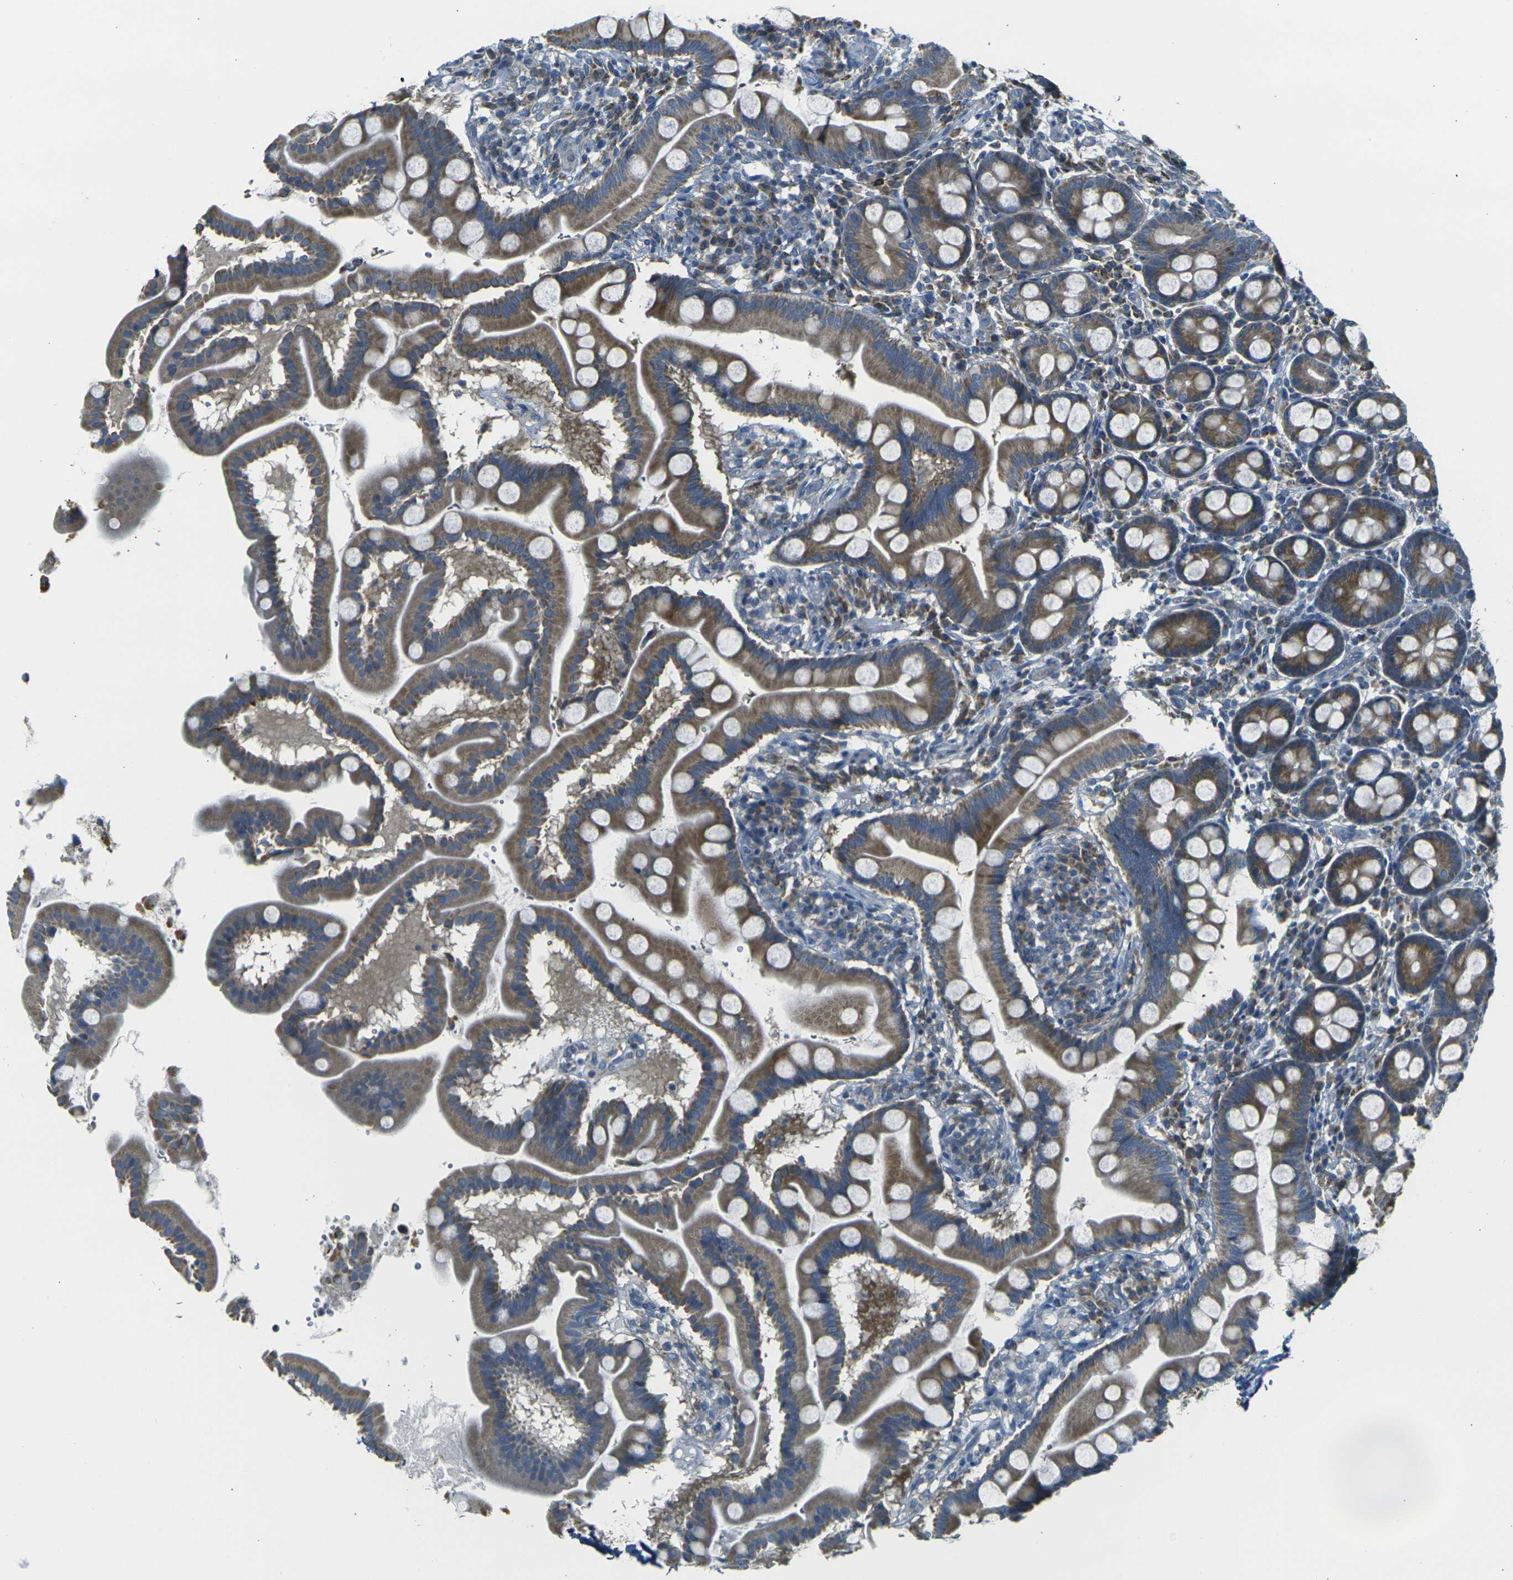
{"staining": {"intensity": "strong", "quantity": ">75%", "location": "cytoplasmic/membranous"}, "tissue": "duodenum", "cell_type": "Glandular cells", "image_type": "normal", "snomed": [{"axis": "morphology", "description": "Normal tissue, NOS"}, {"axis": "topography", "description": "Duodenum"}], "caption": "Approximately >75% of glandular cells in normal duodenum display strong cytoplasmic/membranous protein positivity as visualized by brown immunohistochemical staining.", "gene": "PARD6B", "patient": {"sex": "male", "age": 50}}